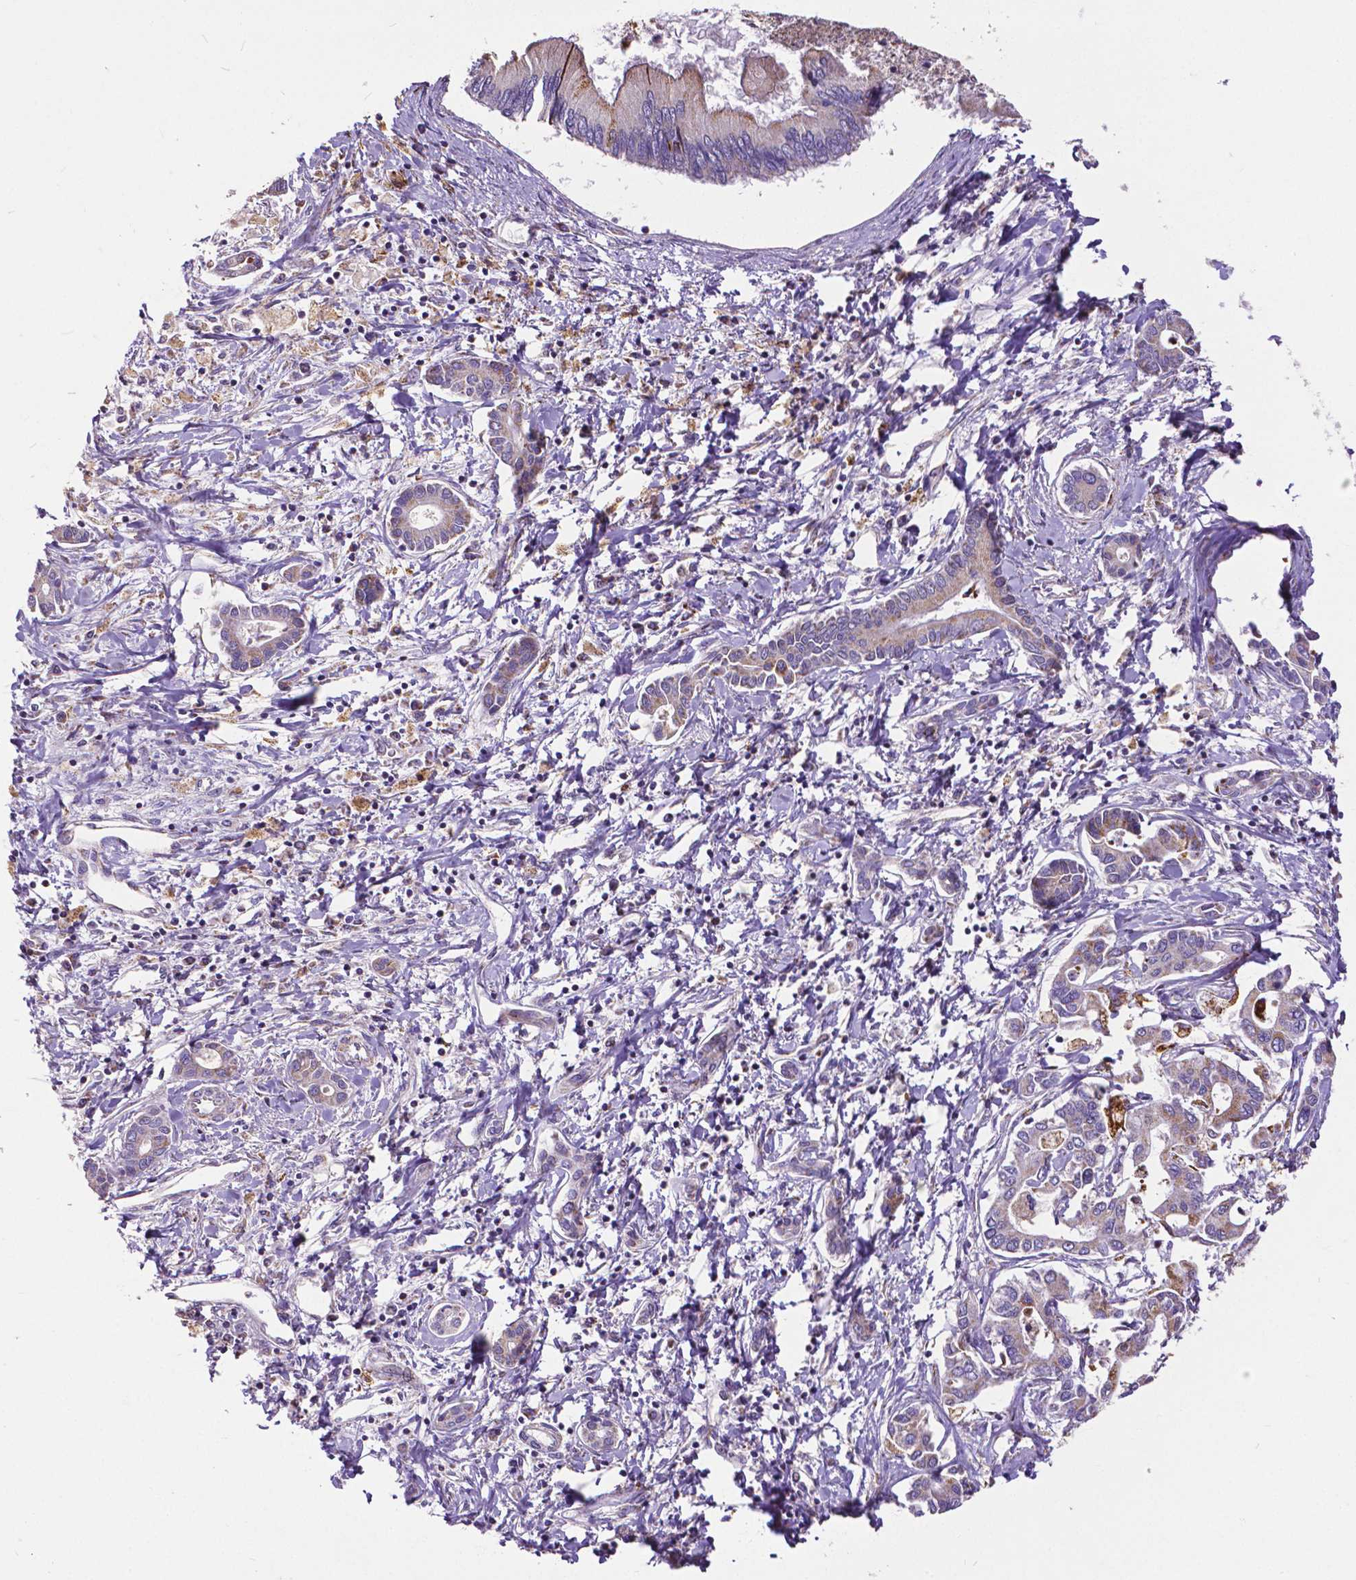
{"staining": {"intensity": "moderate", "quantity": "25%-75%", "location": "cytoplasmic/membranous"}, "tissue": "liver cancer", "cell_type": "Tumor cells", "image_type": "cancer", "snomed": [{"axis": "morphology", "description": "Cholangiocarcinoma"}, {"axis": "topography", "description": "Liver"}], "caption": "Immunohistochemical staining of human liver cancer shows medium levels of moderate cytoplasmic/membranous protein expression in approximately 25%-75% of tumor cells.", "gene": "MACC1", "patient": {"sex": "male", "age": 66}}